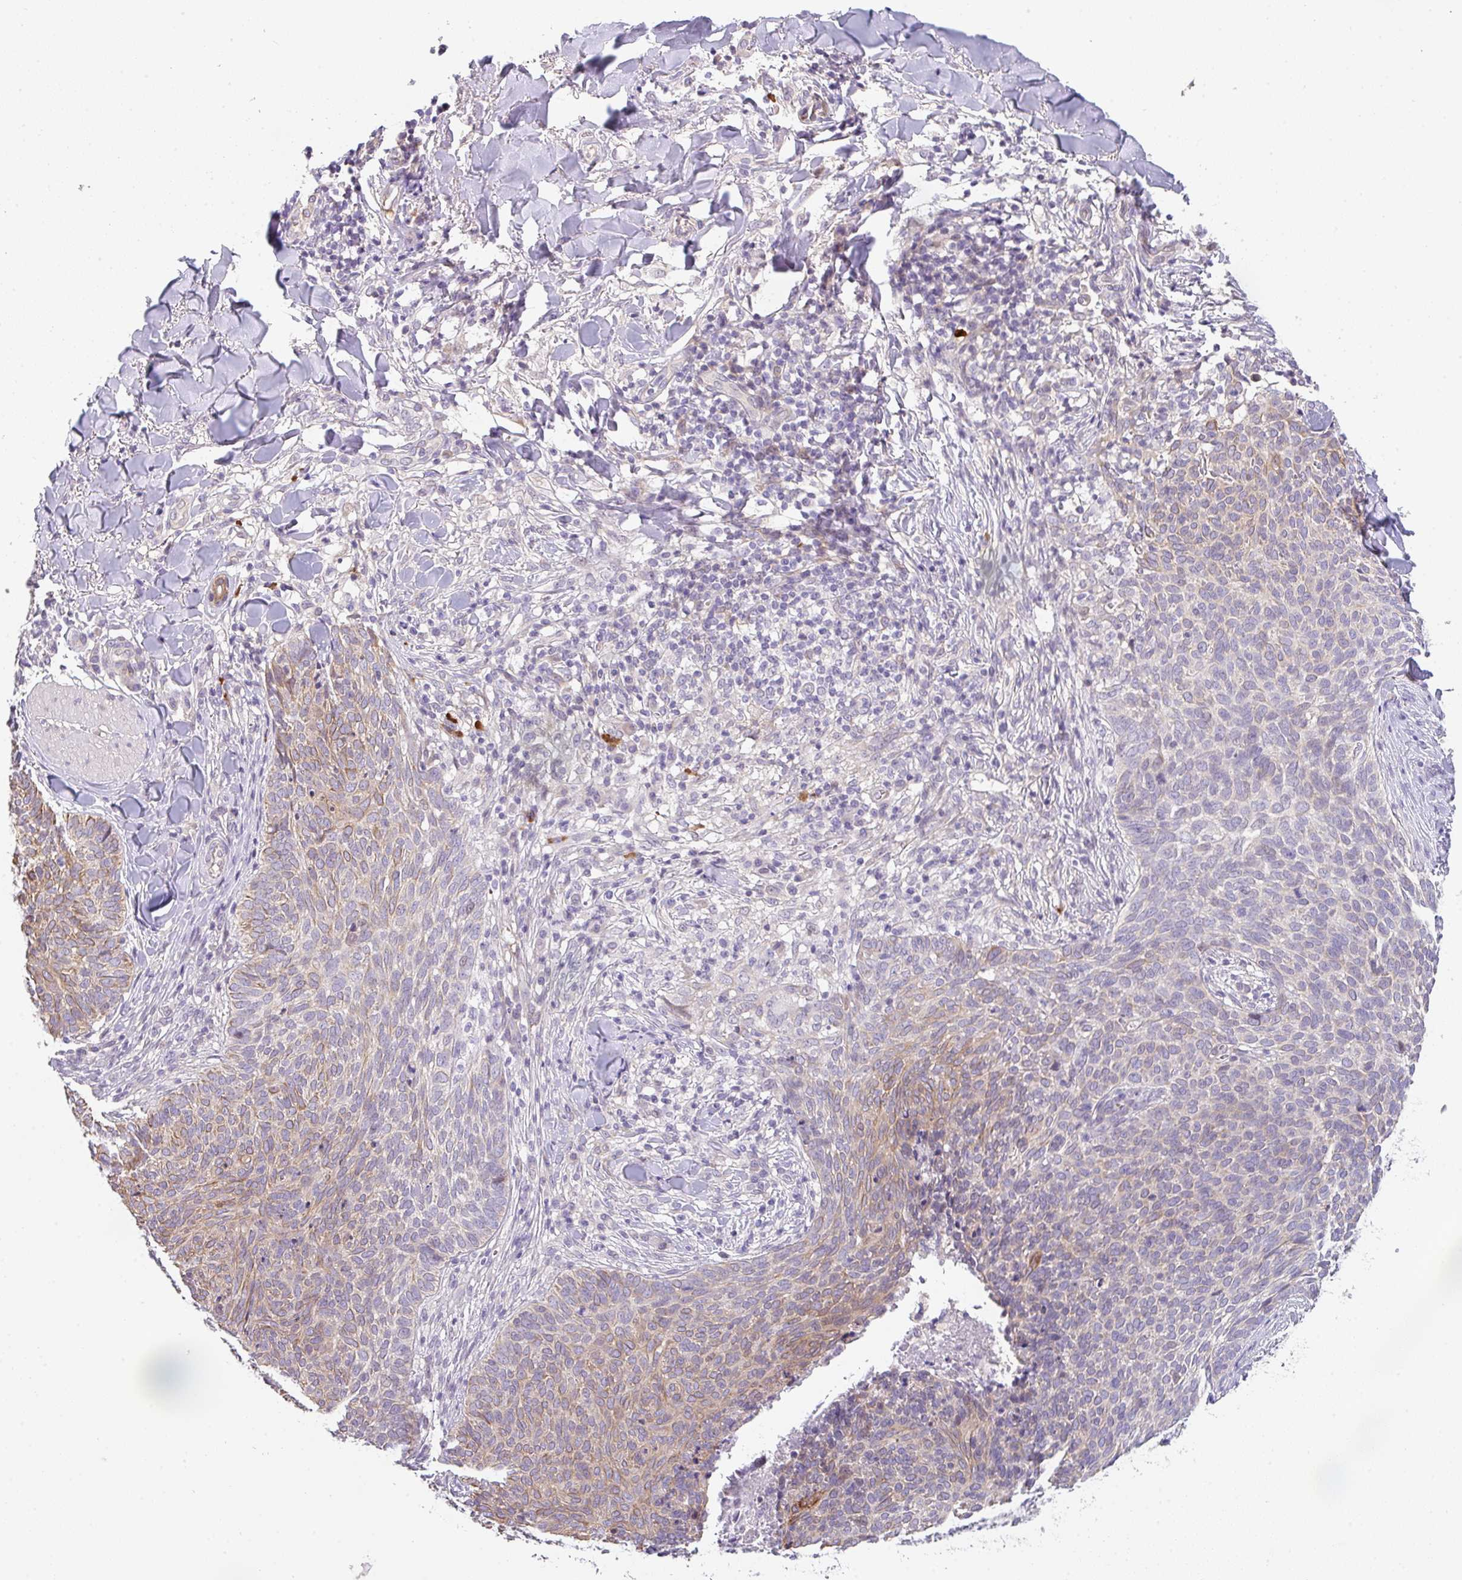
{"staining": {"intensity": "weak", "quantity": "25%-75%", "location": "cytoplasmic/membranous"}, "tissue": "skin cancer", "cell_type": "Tumor cells", "image_type": "cancer", "snomed": [{"axis": "morphology", "description": "Basal cell carcinoma"}, {"axis": "topography", "description": "Skin"}, {"axis": "topography", "description": "Skin of face"}], "caption": "Skin cancer (basal cell carcinoma) stained with immunohistochemistry (IHC) reveals weak cytoplasmic/membranous positivity in about 25%-75% of tumor cells. Ihc stains the protein of interest in brown and the nuclei are stained blue.", "gene": "TNFRSF10A", "patient": {"sex": "male", "age": 56}}